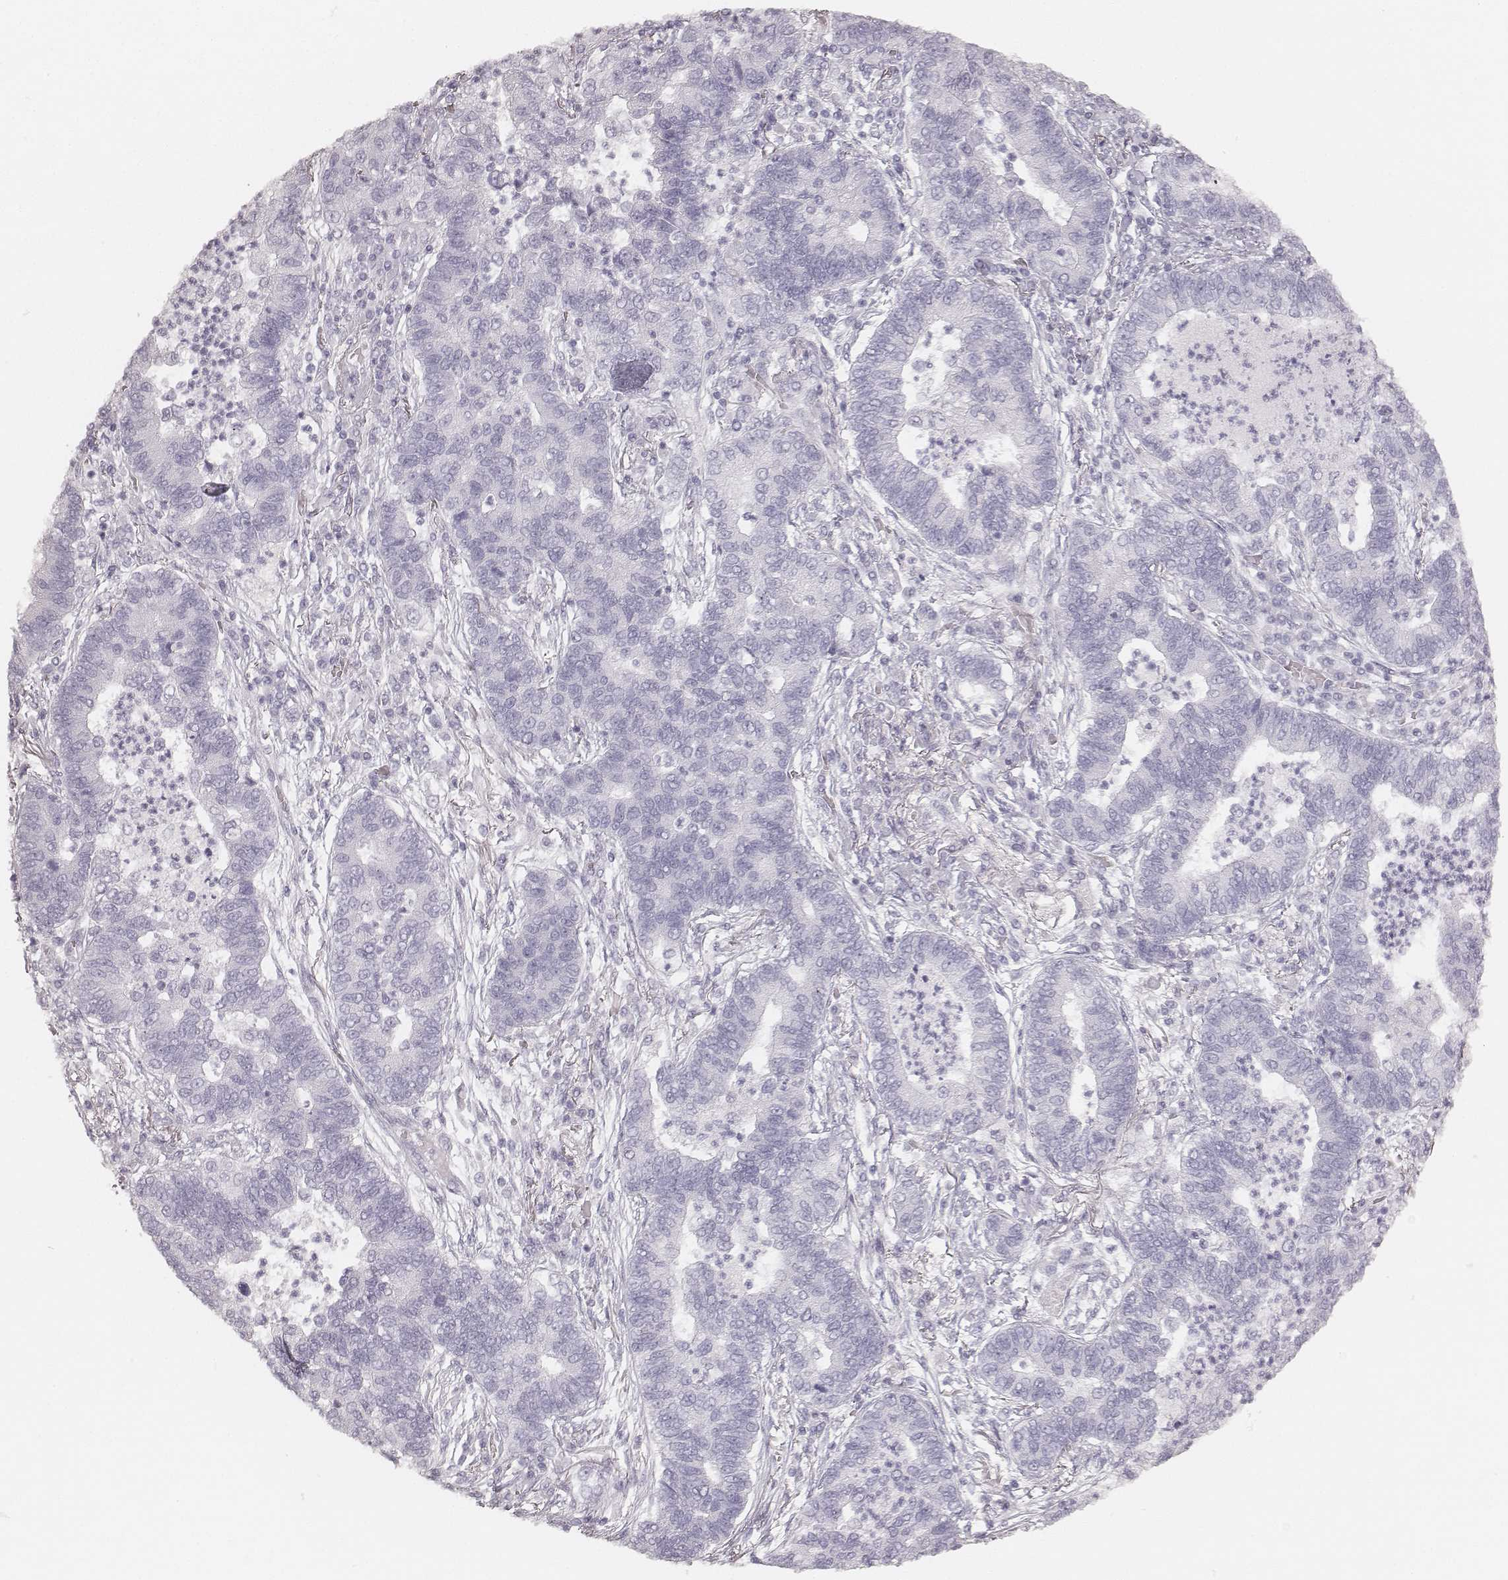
{"staining": {"intensity": "negative", "quantity": "none", "location": "none"}, "tissue": "lung cancer", "cell_type": "Tumor cells", "image_type": "cancer", "snomed": [{"axis": "morphology", "description": "Adenocarcinoma, NOS"}, {"axis": "topography", "description": "Lung"}], "caption": "Photomicrograph shows no significant protein positivity in tumor cells of lung cancer.", "gene": "KRT34", "patient": {"sex": "female", "age": 57}}